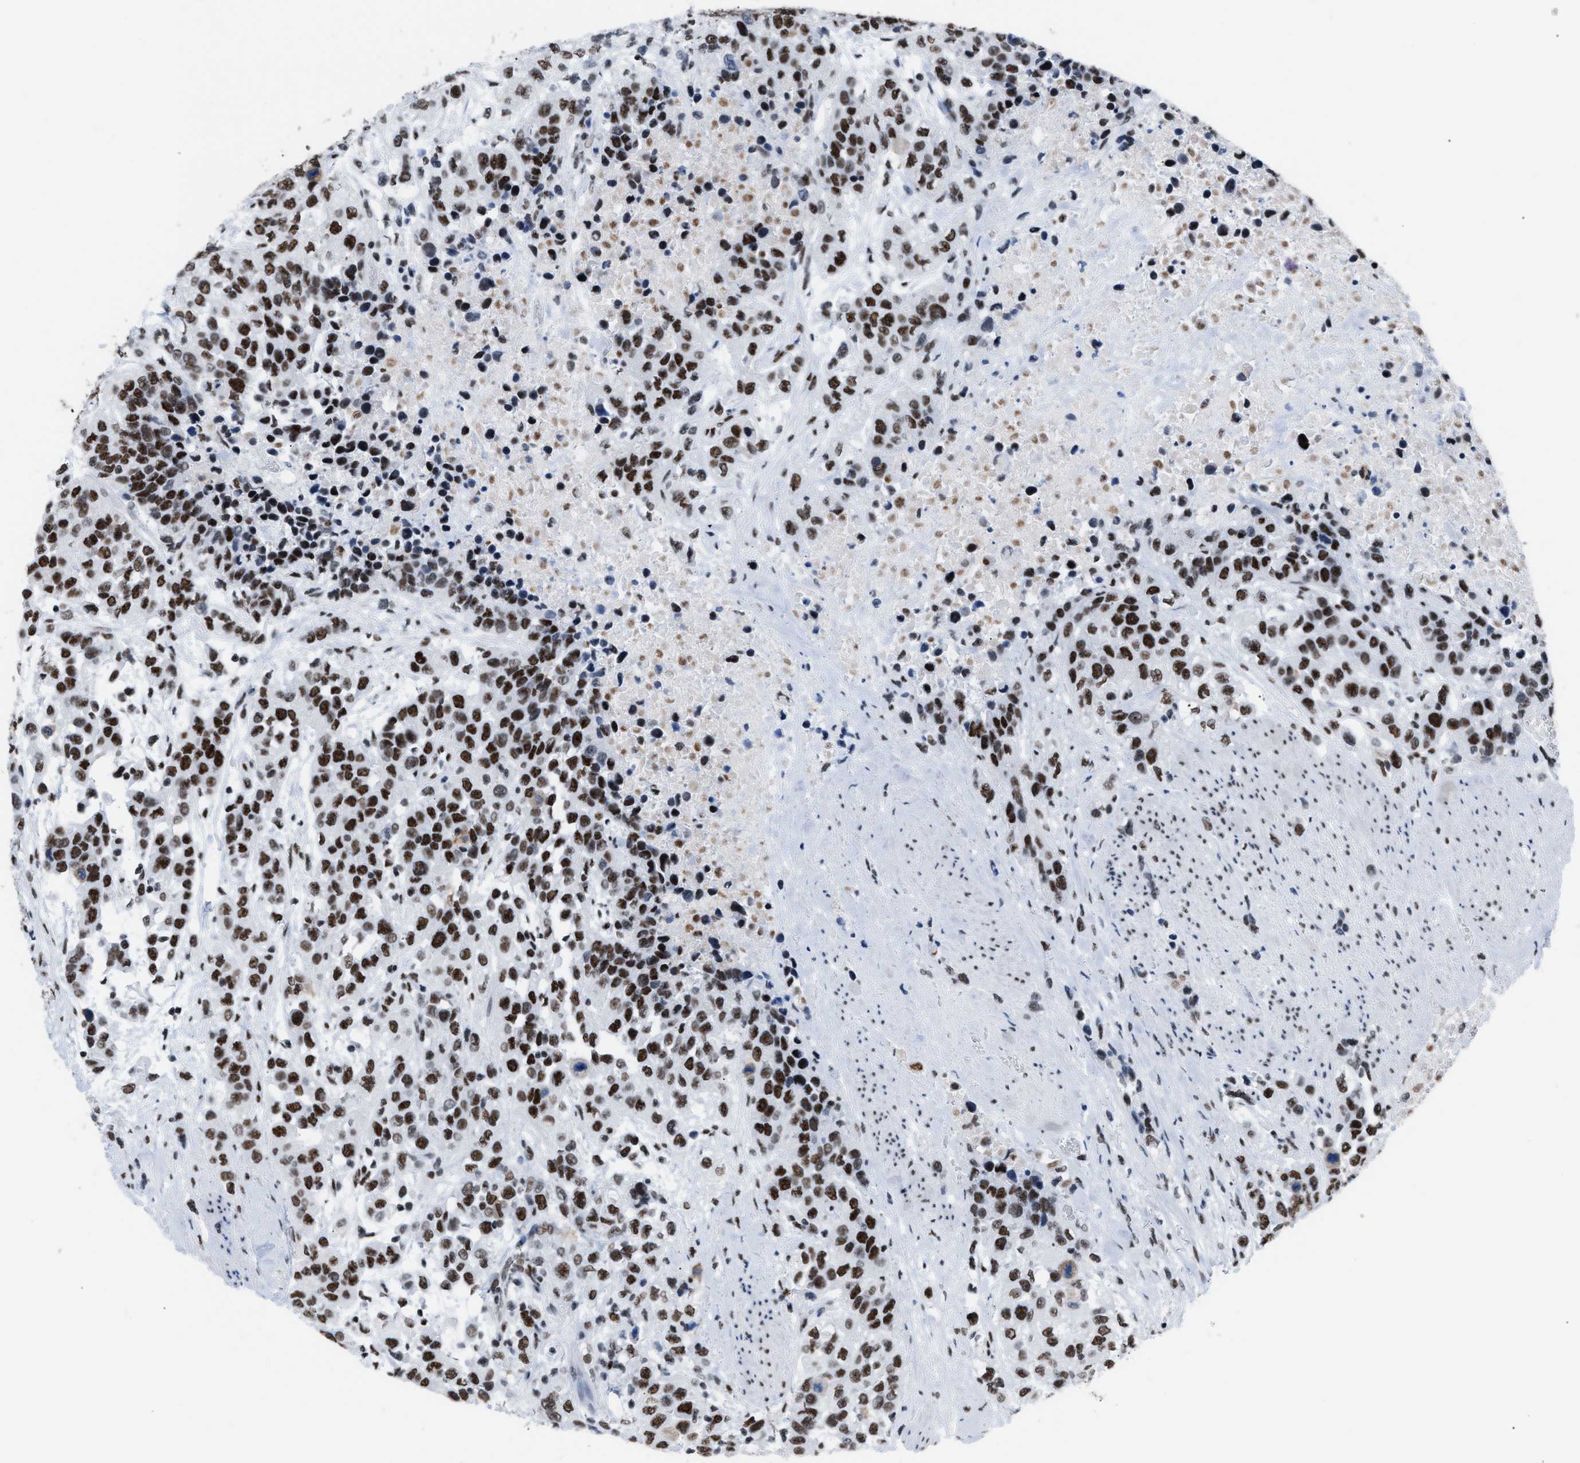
{"staining": {"intensity": "strong", "quantity": ">75%", "location": "nuclear"}, "tissue": "urothelial cancer", "cell_type": "Tumor cells", "image_type": "cancer", "snomed": [{"axis": "morphology", "description": "Urothelial carcinoma, High grade"}, {"axis": "topography", "description": "Urinary bladder"}], "caption": "Immunohistochemical staining of urothelial cancer displays strong nuclear protein staining in approximately >75% of tumor cells. (IHC, brightfield microscopy, high magnification).", "gene": "CCAR2", "patient": {"sex": "female", "age": 80}}